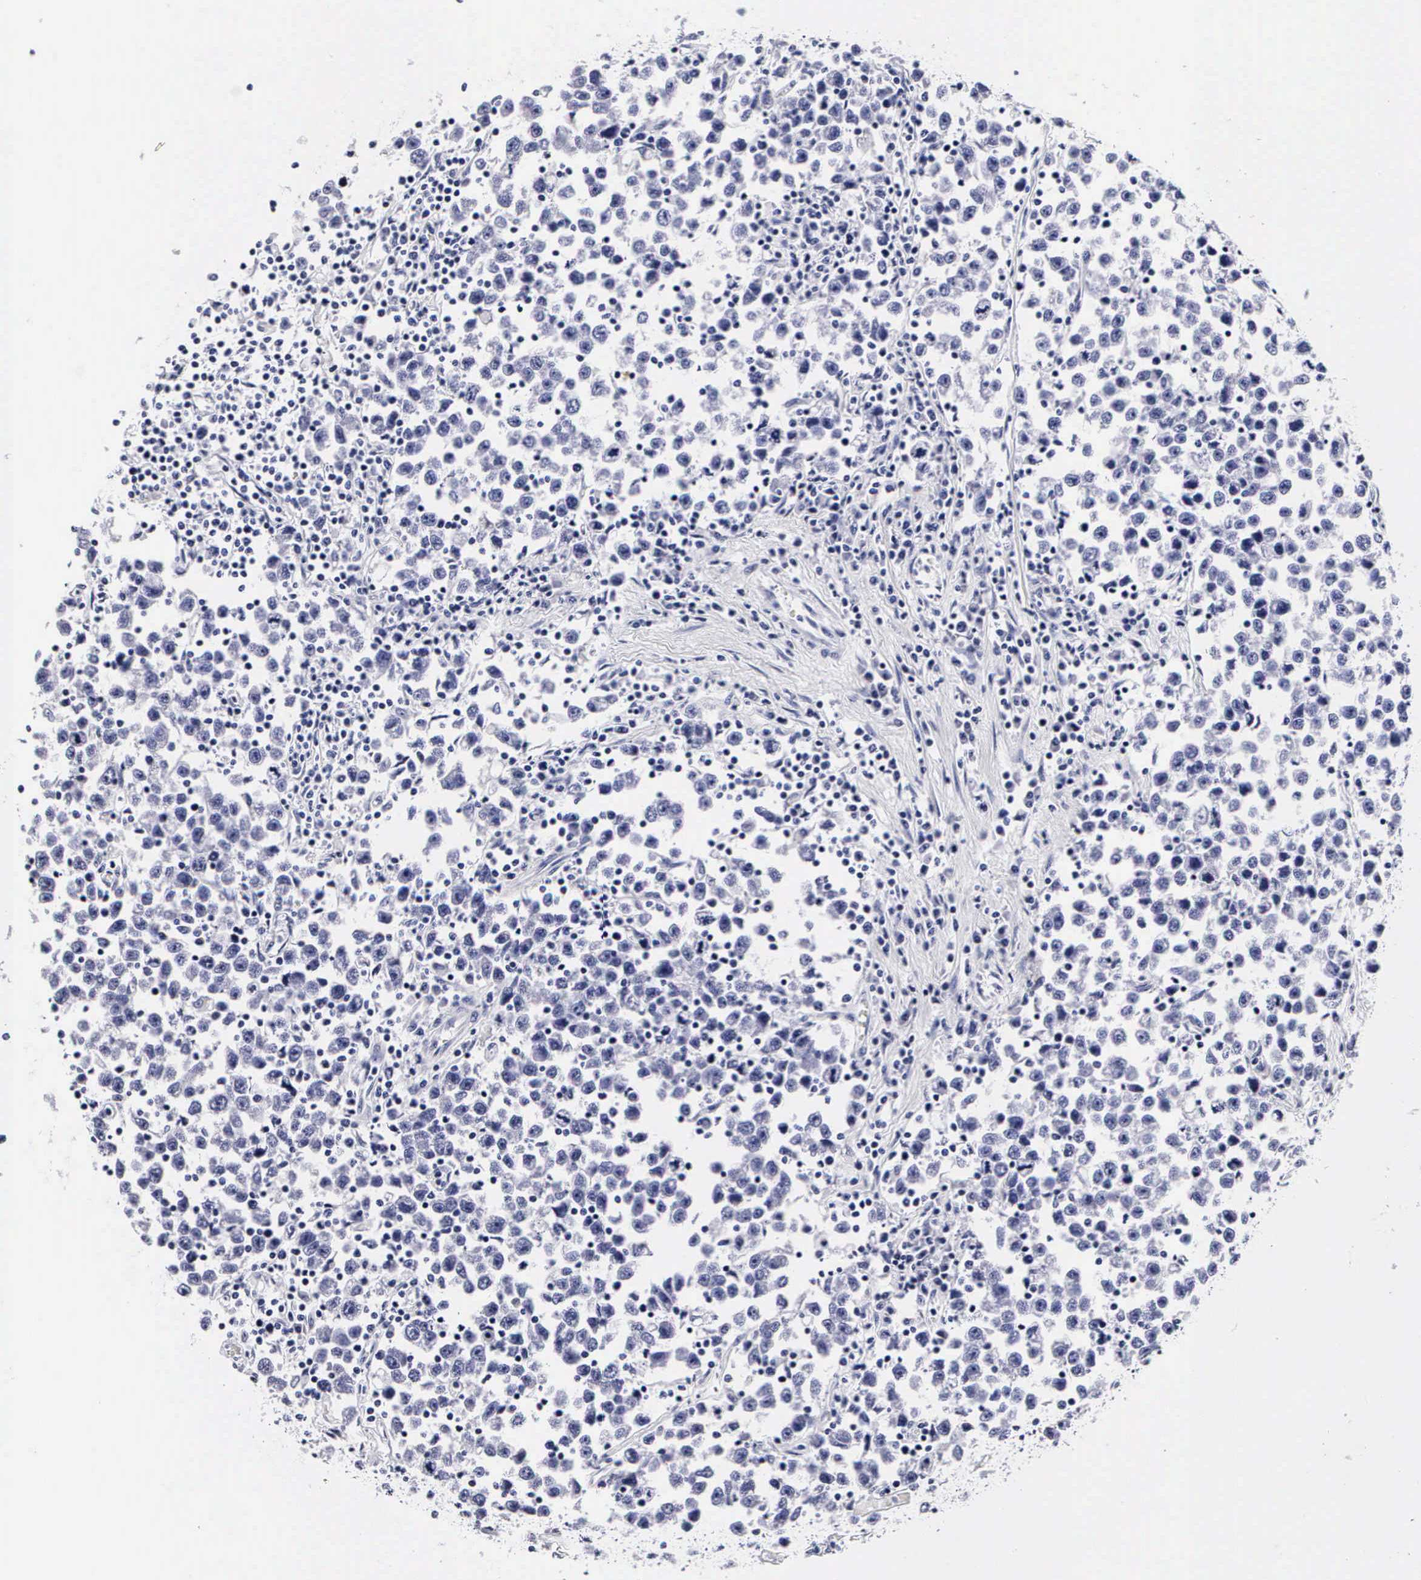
{"staining": {"intensity": "negative", "quantity": "none", "location": "none"}, "tissue": "testis cancer", "cell_type": "Tumor cells", "image_type": "cancer", "snomed": [{"axis": "morphology", "description": "Seminoma, NOS"}, {"axis": "topography", "description": "Testis"}], "caption": "Histopathology image shows no significant protein staining in tumor cells of testis seminoma. (Stains: DAB (3,3'-diaminobenzidine) IHC with hematoxylin counter stain, Microscopy: brightfield microscopy at high magnification).", "gene": "RNASE6", "patient": {"sex": "male", "age": 43}}